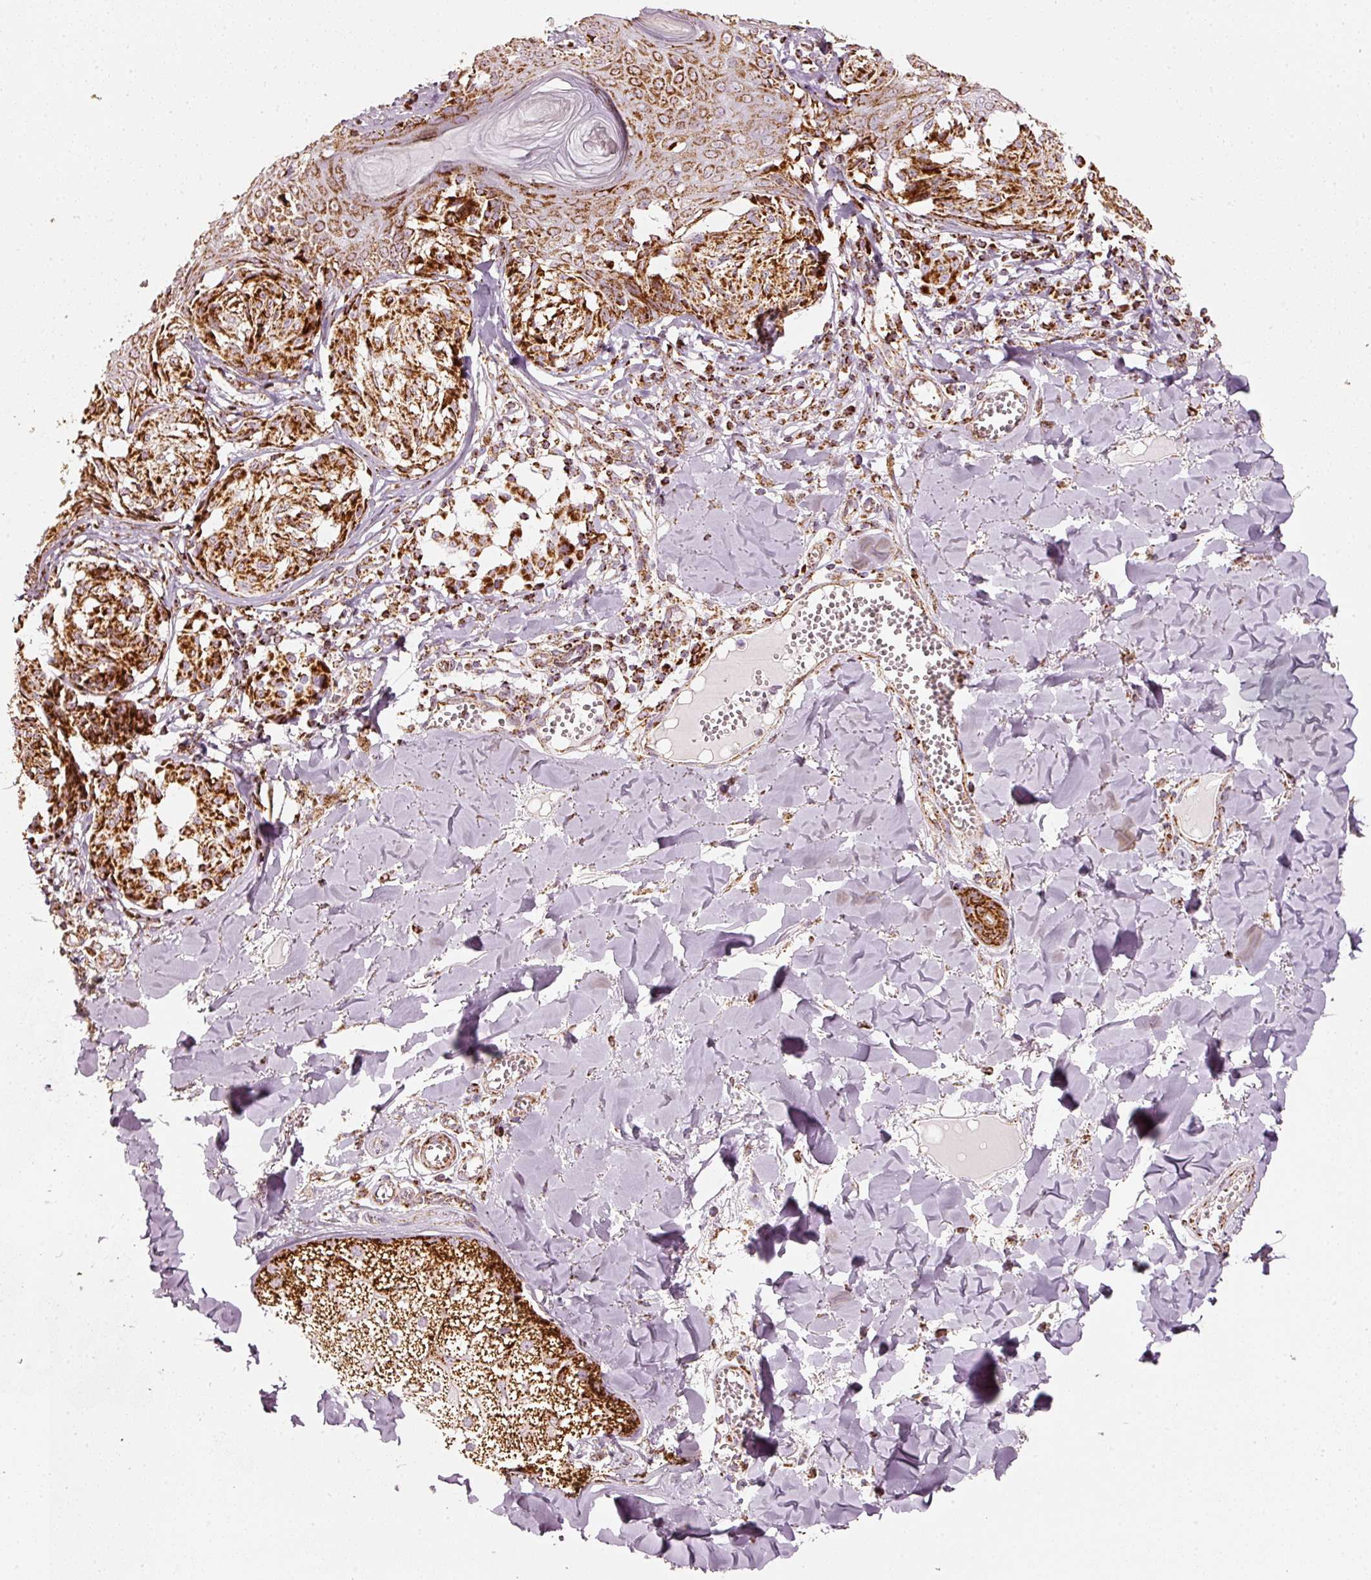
{"staining": {"intensity": "strong", "quantity": ">75%", "location": "cytoplasmic/membranous"}, "tissue": "melanoma", "cell_type": "Tumor cells", "image_type": "cancer", "snomed": [{"axis": "morphology", "description": "Malignant melanoma, NOS"}, {"axis": "topography", "description": "Skin"}], "caption": "Brown immunohistochemical staining in melanoma exhibits strong cytoplasmic/membranous staining in approximately >75% of tumor cells.", "gene": "UQCRC1", "patient": {"sex": "female", "age": 43}}